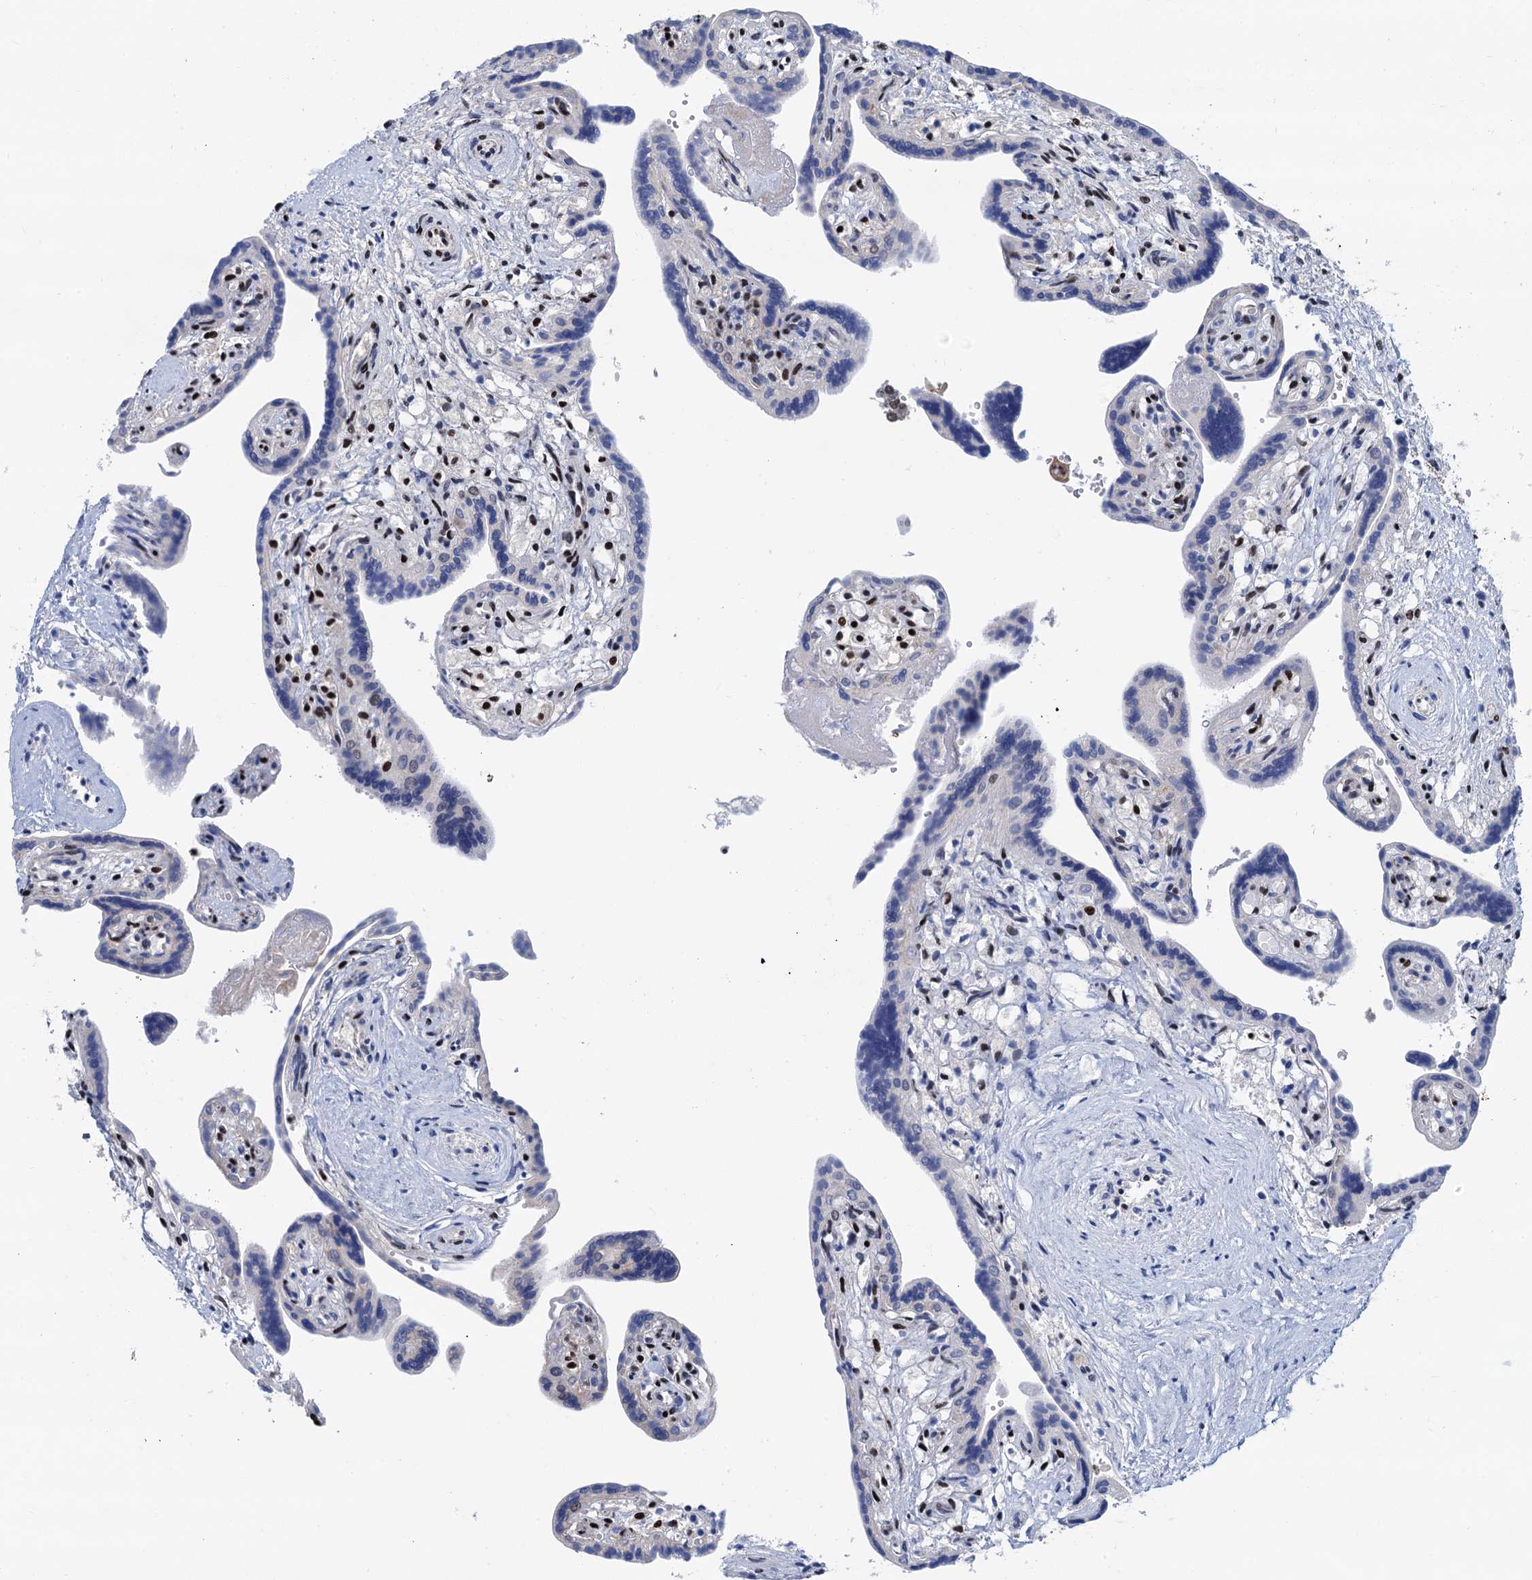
{"staining": {"intensity": "strong", "quantity": "25%-75%", "location": "nuclear"}, "tissue": "placenta", "cell_type": "Trophoblastic cells", "image_type": "normal", "snomed": [{"axis": "morphology", "description": "Normal tissue, NOS"}, {"axis": "topography", "description": "Placenta"}], "caption": "A high-resolution histopathology image shows immunohistochemistry staining of benign placenta, which shows strong nuclear positivity in approximately 25%-75% of trophoblastic cells. The staining was performed using DAB (3,3'-diaminobenzidine) to visualize the protein expression in brown, while the nuclei were stained in blue with hematoxylin (Magnification: 20x).", "gene": "PPP4R1", "patient": {"sex": "female", "age": 37}}